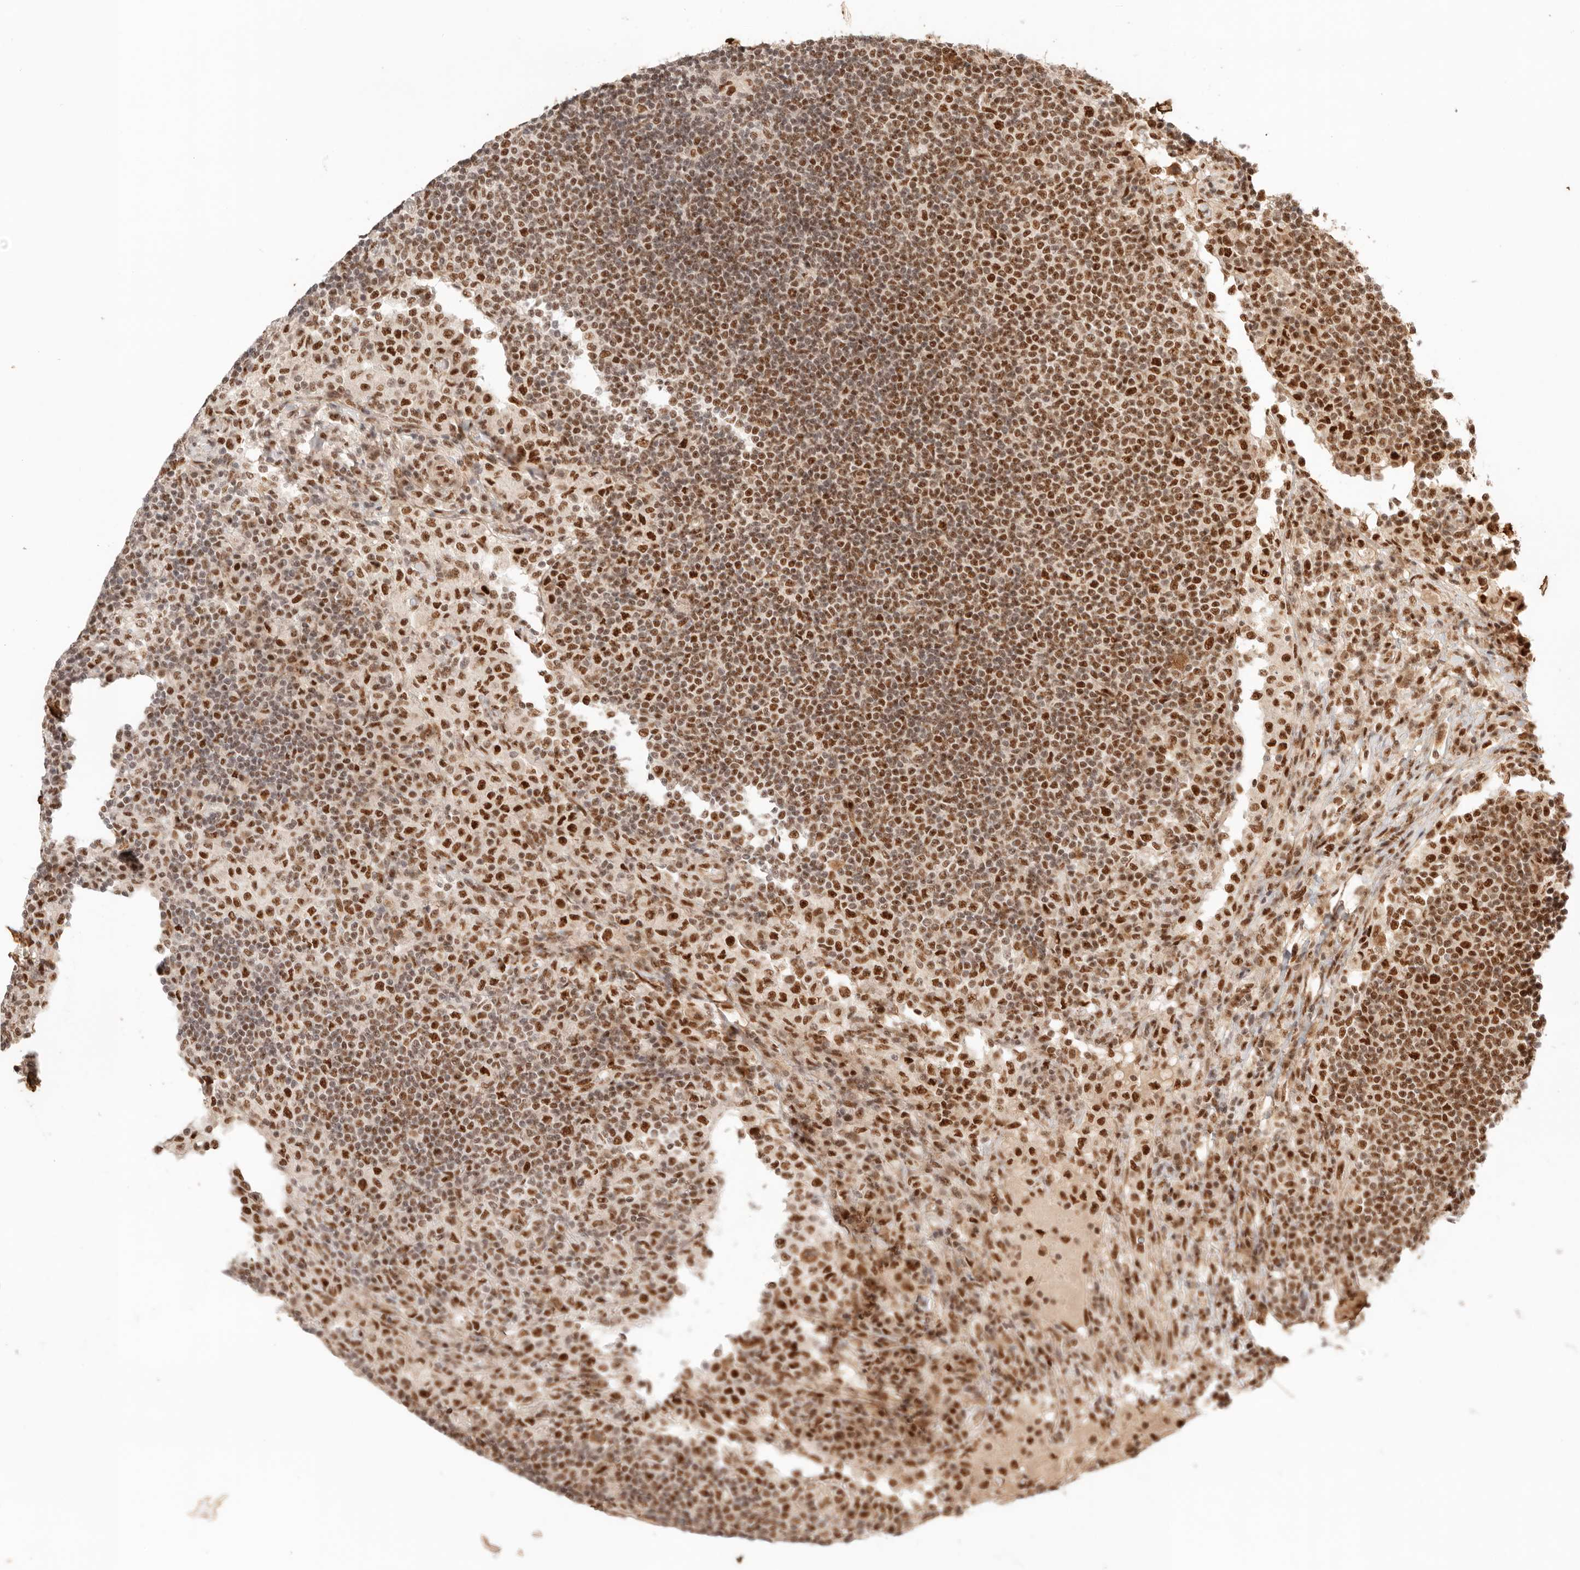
{"staining": {"intensity": "strong", "quantity": ">75%", "location": "nuclear"}, "tissue": "lymph node", "cell_type": "Germinal center cells", "image_type": "normal", "snomed": [{"axis": "morphology", "description": "Normal tissue, NOS"}, {"axis": "topography", "description": "Lymph node"}], "caption": "Human lymph node stained for a protein (brown) shows strong nuclear positive positivity in about >75% of germinal center cells.", "gene": "GTF2E2", "patient": {"sex": "female", "age": 53}}